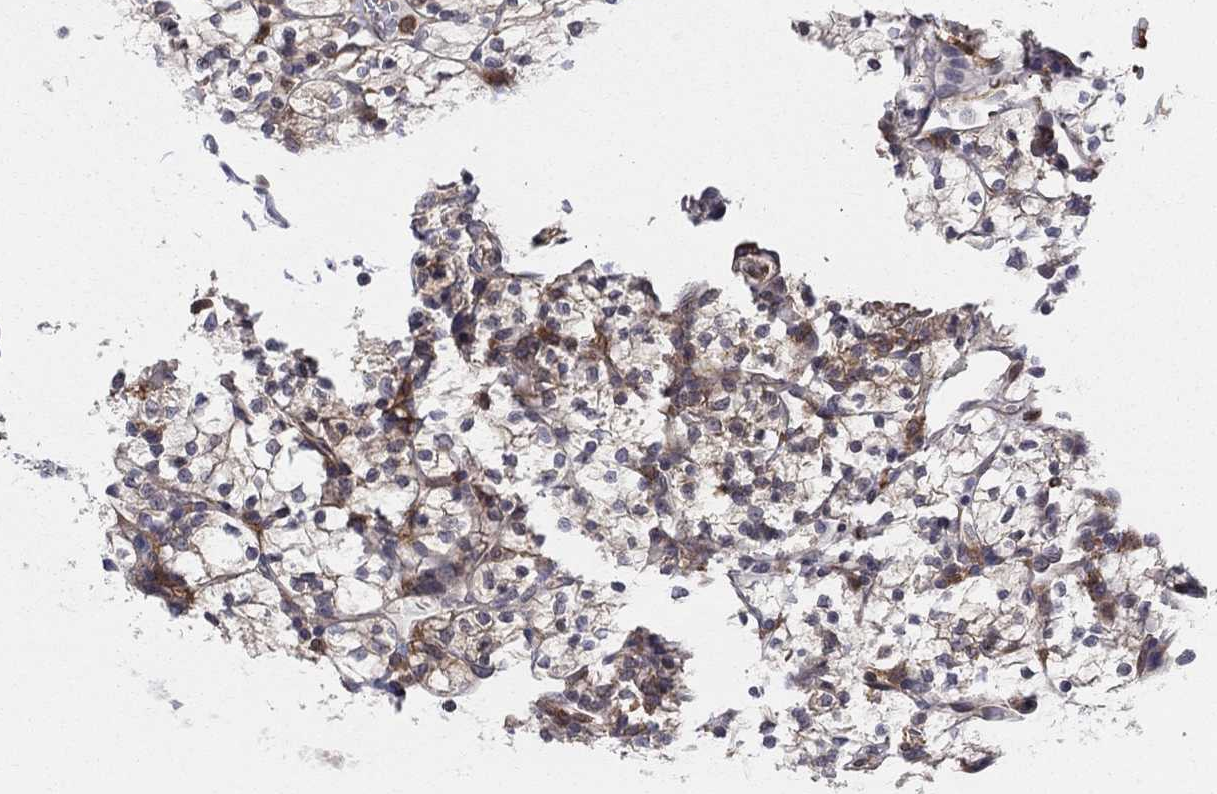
{"staining": {"intensity": "moderate", "quantity": ">75%", "location": "cytoplasmic/membranous"}, "tissue": "renal cancer", "cell_type": "Tumor cells", "image_type": "cancer", "snomed": [{"axis": "morphology", "description": "Adenocarcinoma, NOS"}, {"axis": "topography", "description": "Kidney"}], "caption": "Renal cancer (adenocarcinoma) stained for a protein (brown) displays moderate cytoplasmic/membranous positive expression in approximately >75% of tumor cells.", "gene": "ZNHIT3", "patient": {"sex": "female", "age": 89}}